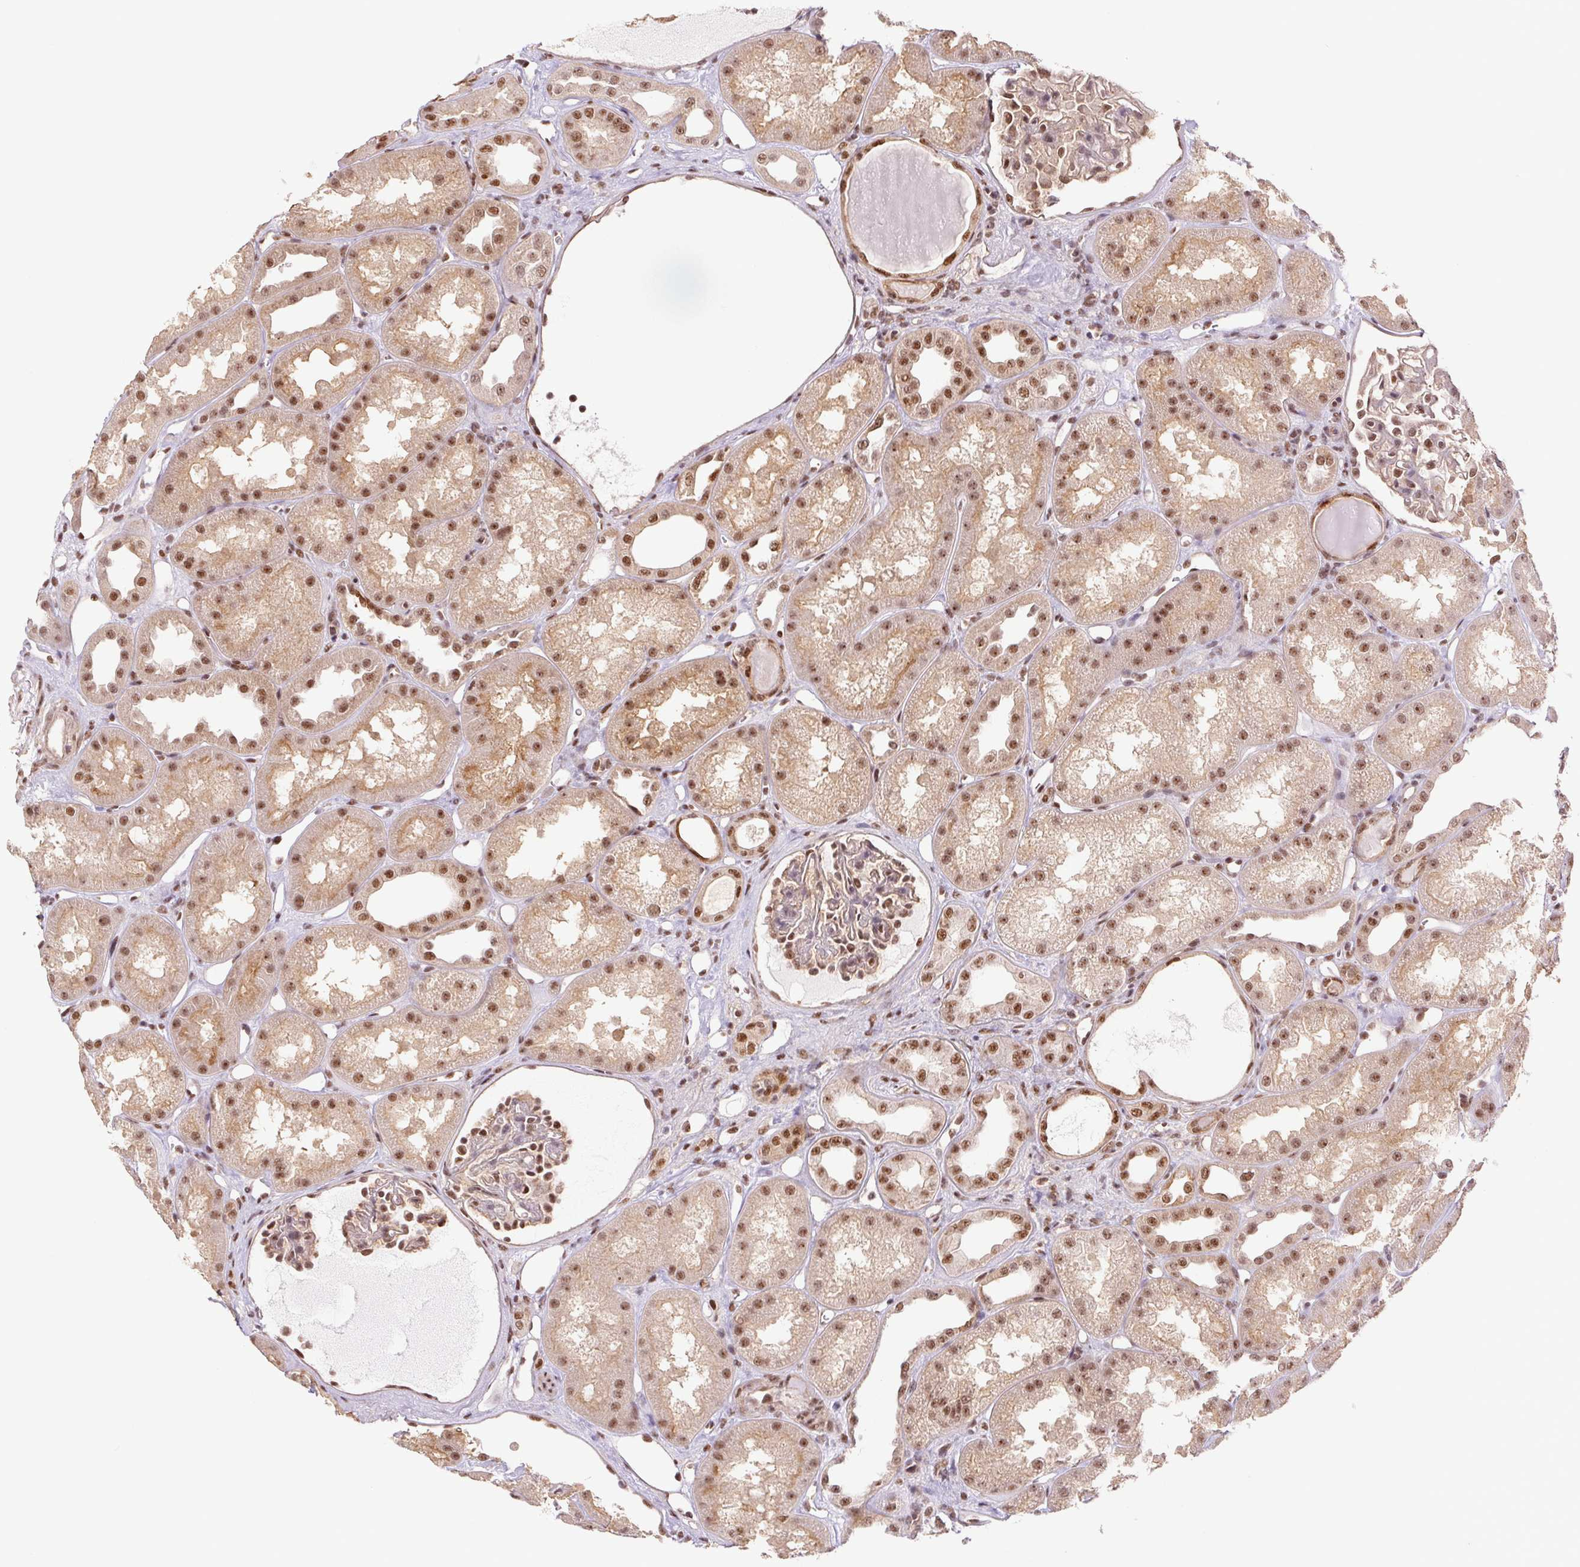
{"staining": {"intensity": "moderate", "quantity": ">75%", "location": "nuclear"}, "tissue": "kidney", "cell_type": "Cells in glomeruli", "image_type": "normal", "snomed": [{"axis": "morphology", "description": "Normal tissue, NOS"}, {"axis": "topography", "description": "Kidney"}], "caption": "IHC staining of normal kidney, which shows medium levels of moderate nuclear staining in about >75% of cells in glomeruli indicating moderate nuclear protein positivity. The staining was performed using DAB (brown) for protein detection and nuclei were counterstained in hematoxylin (blue).", "gene": "CWC25", "patient": {"sex": "male", "age": 61}}